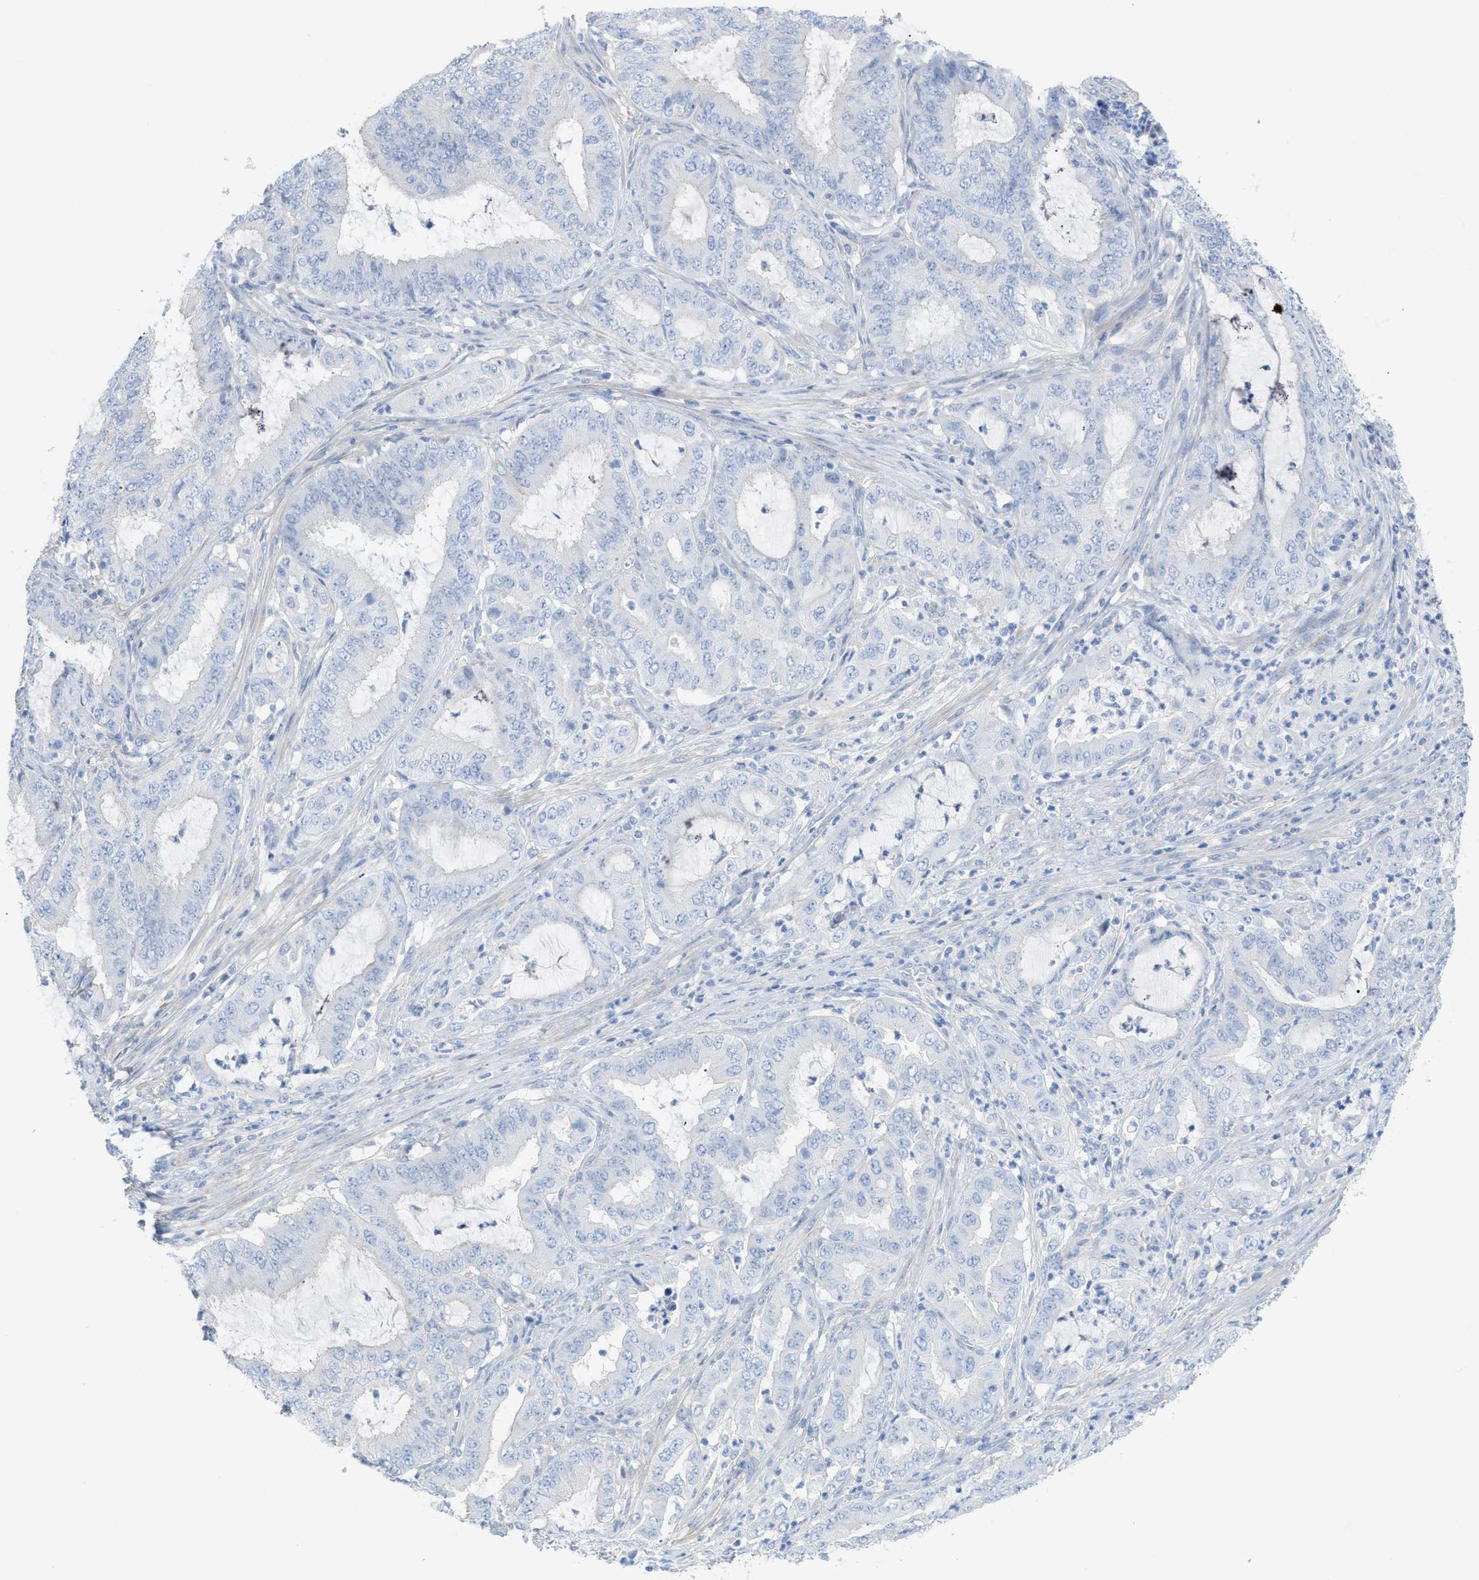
{"staining": {"intensity": "negative", "quantity": "none", "location": "none"}, "tissue": "endometrial cancer", "cell_type": "Tumor cells", "image_type": "cancer", "snomed": [{"axis": "morphology", "description": "Adenocarcinoma, NOS"}, {"axis": "topography", "description": "Endometrium"}], "caption": "The micrograph demonstrates no staining of tumor cells in adenocarcinoma (endometrial).", "gene": "MYL3", "patient": {"sex": "female", "age": 70}}